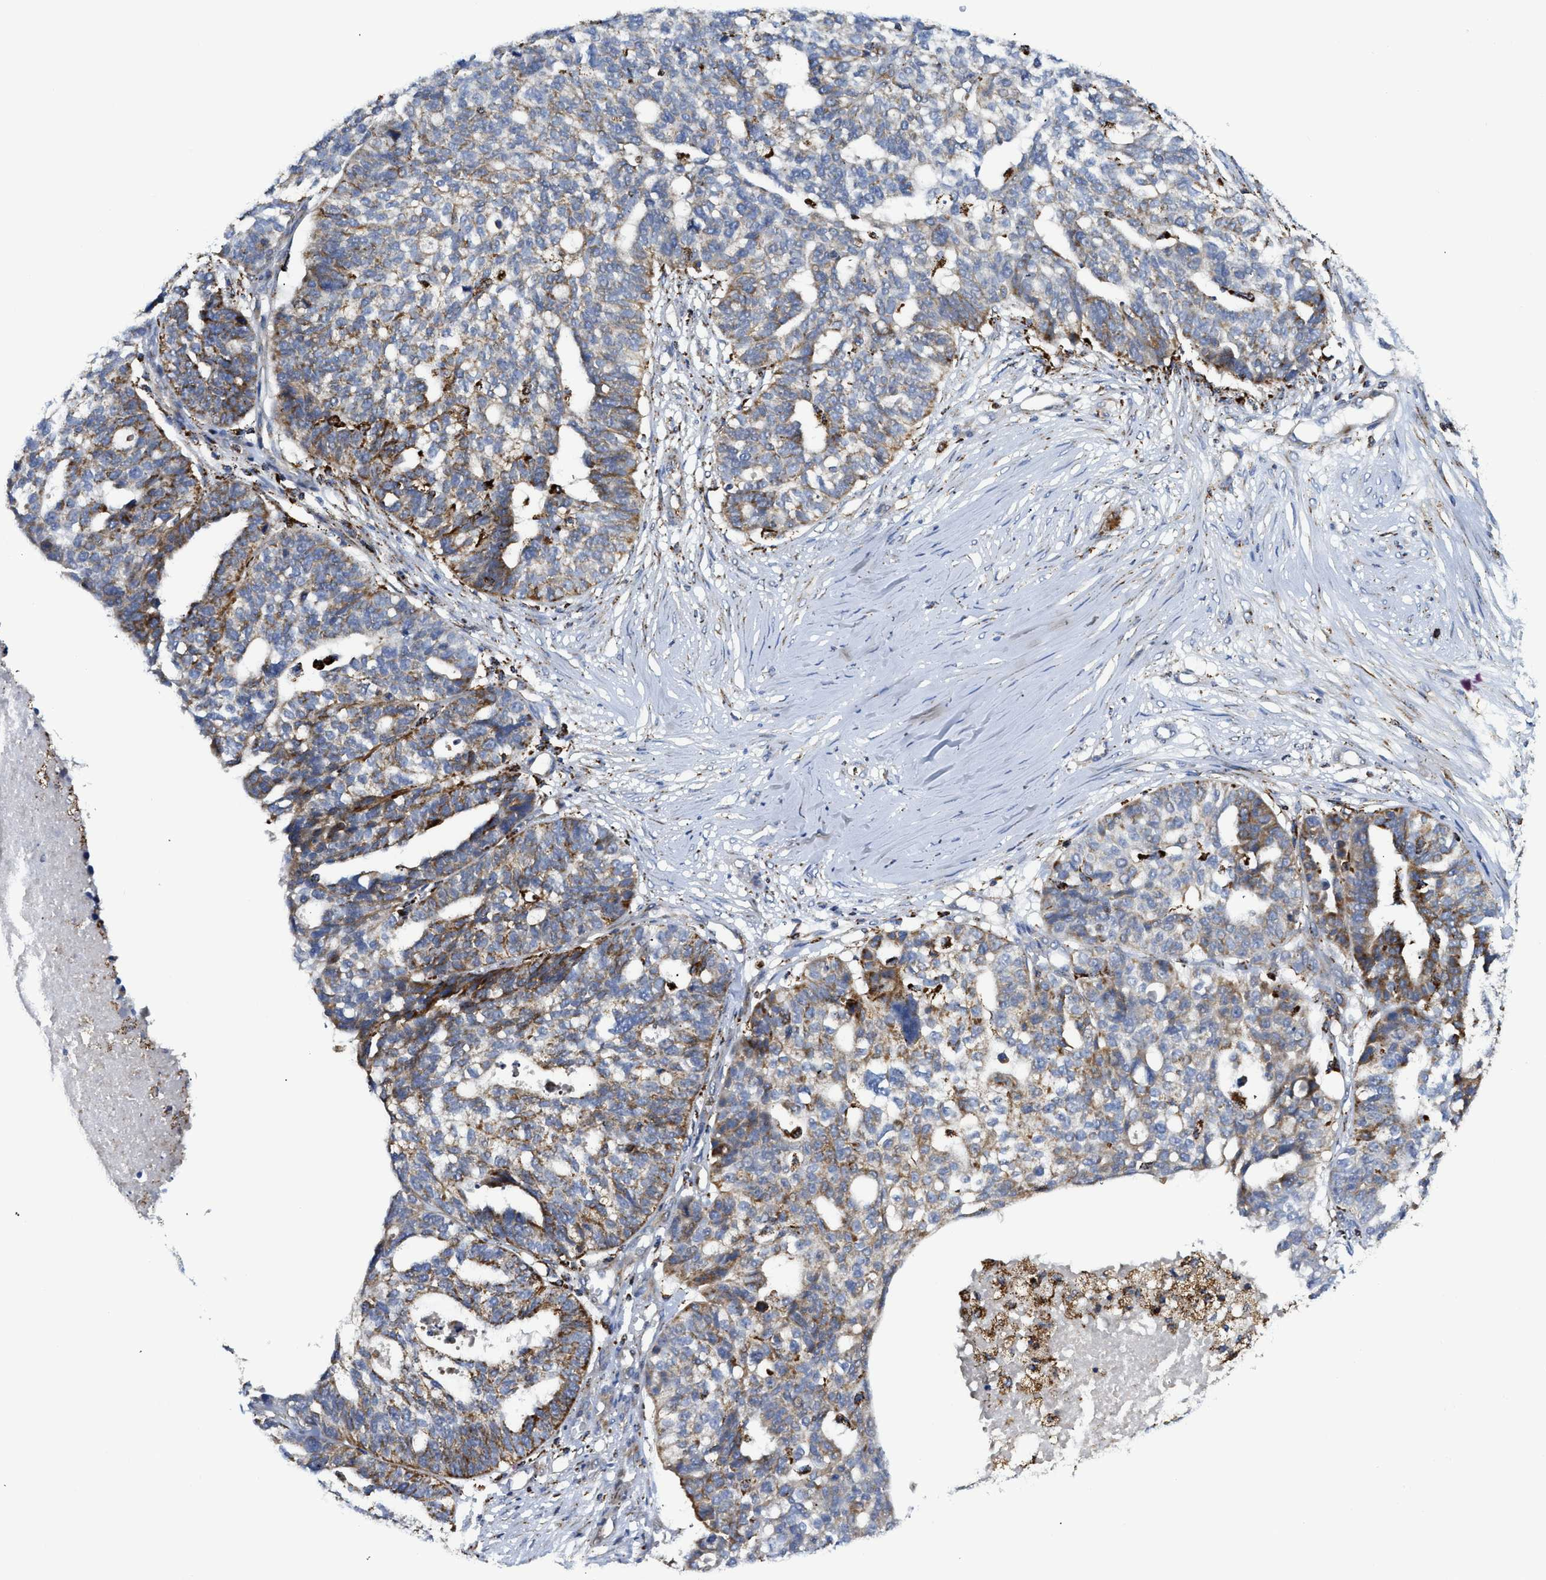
{"staining": {"intensity": "moderate", "quantity": "25%-75%", "location": "cytoplasmic/membranous"}, "tissue": "ovarian cancer", "cell_type": "Tumor cells", "image_type": "cancer", "snomed": [{"axis": "morphology", "description": "Cystadenocarcinoma, serous, NOS"}, {"axis": "topography", "description": "Ovary"}], "caption": "High-magnification brightfield microscopy of ovarian cancer stained with DAB (3,3'-diaminobenzidine) (brown) and counterstained with hematoxylin (blue). tumor cells exhibit moderate cytoplasmic/membranous expression is identified in approximately25%-75% of cells.", "gene": "SQOR", "patient": {"sex": "female", "age": 59}}